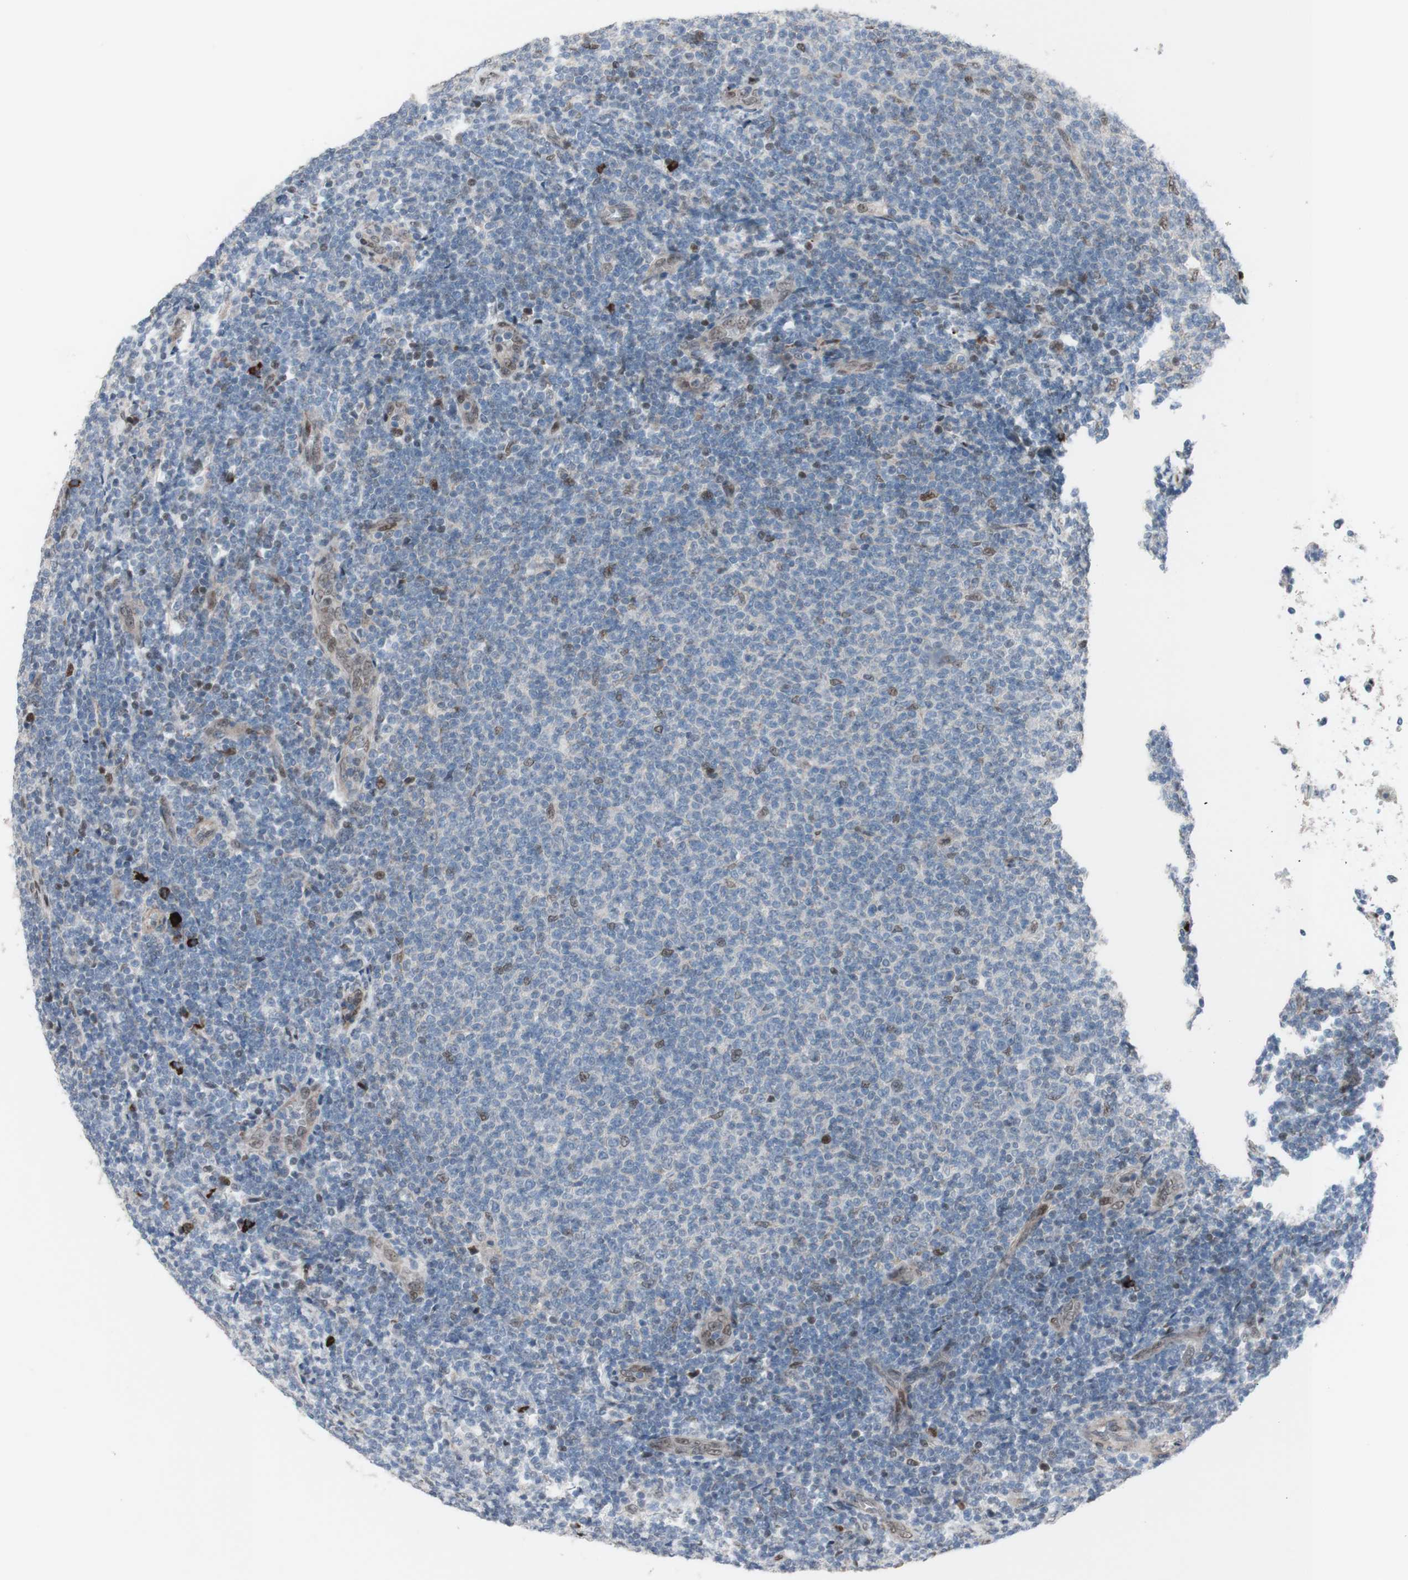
{"staining": {"intensity": "negative", "quantity": "none", "location": "none"}, "tissue": "lymphoma", "cell_type": "Tumor cells", "image_type": "cancer", "snomed": [{"axis": "morphology", "description": "Malignant lymphoma, non-Hodgkin's type, Low grade"}, {"axis": "topography", "description": "Lymph node"}], "caption": "A photomicrograph of low-grade malignant lymphoma, non-Hodgkin's type stained for a protein displays no brown staining in tumor cells.", "gene": "PHTF2", "patient": {"sex": "male", "age": 66}}